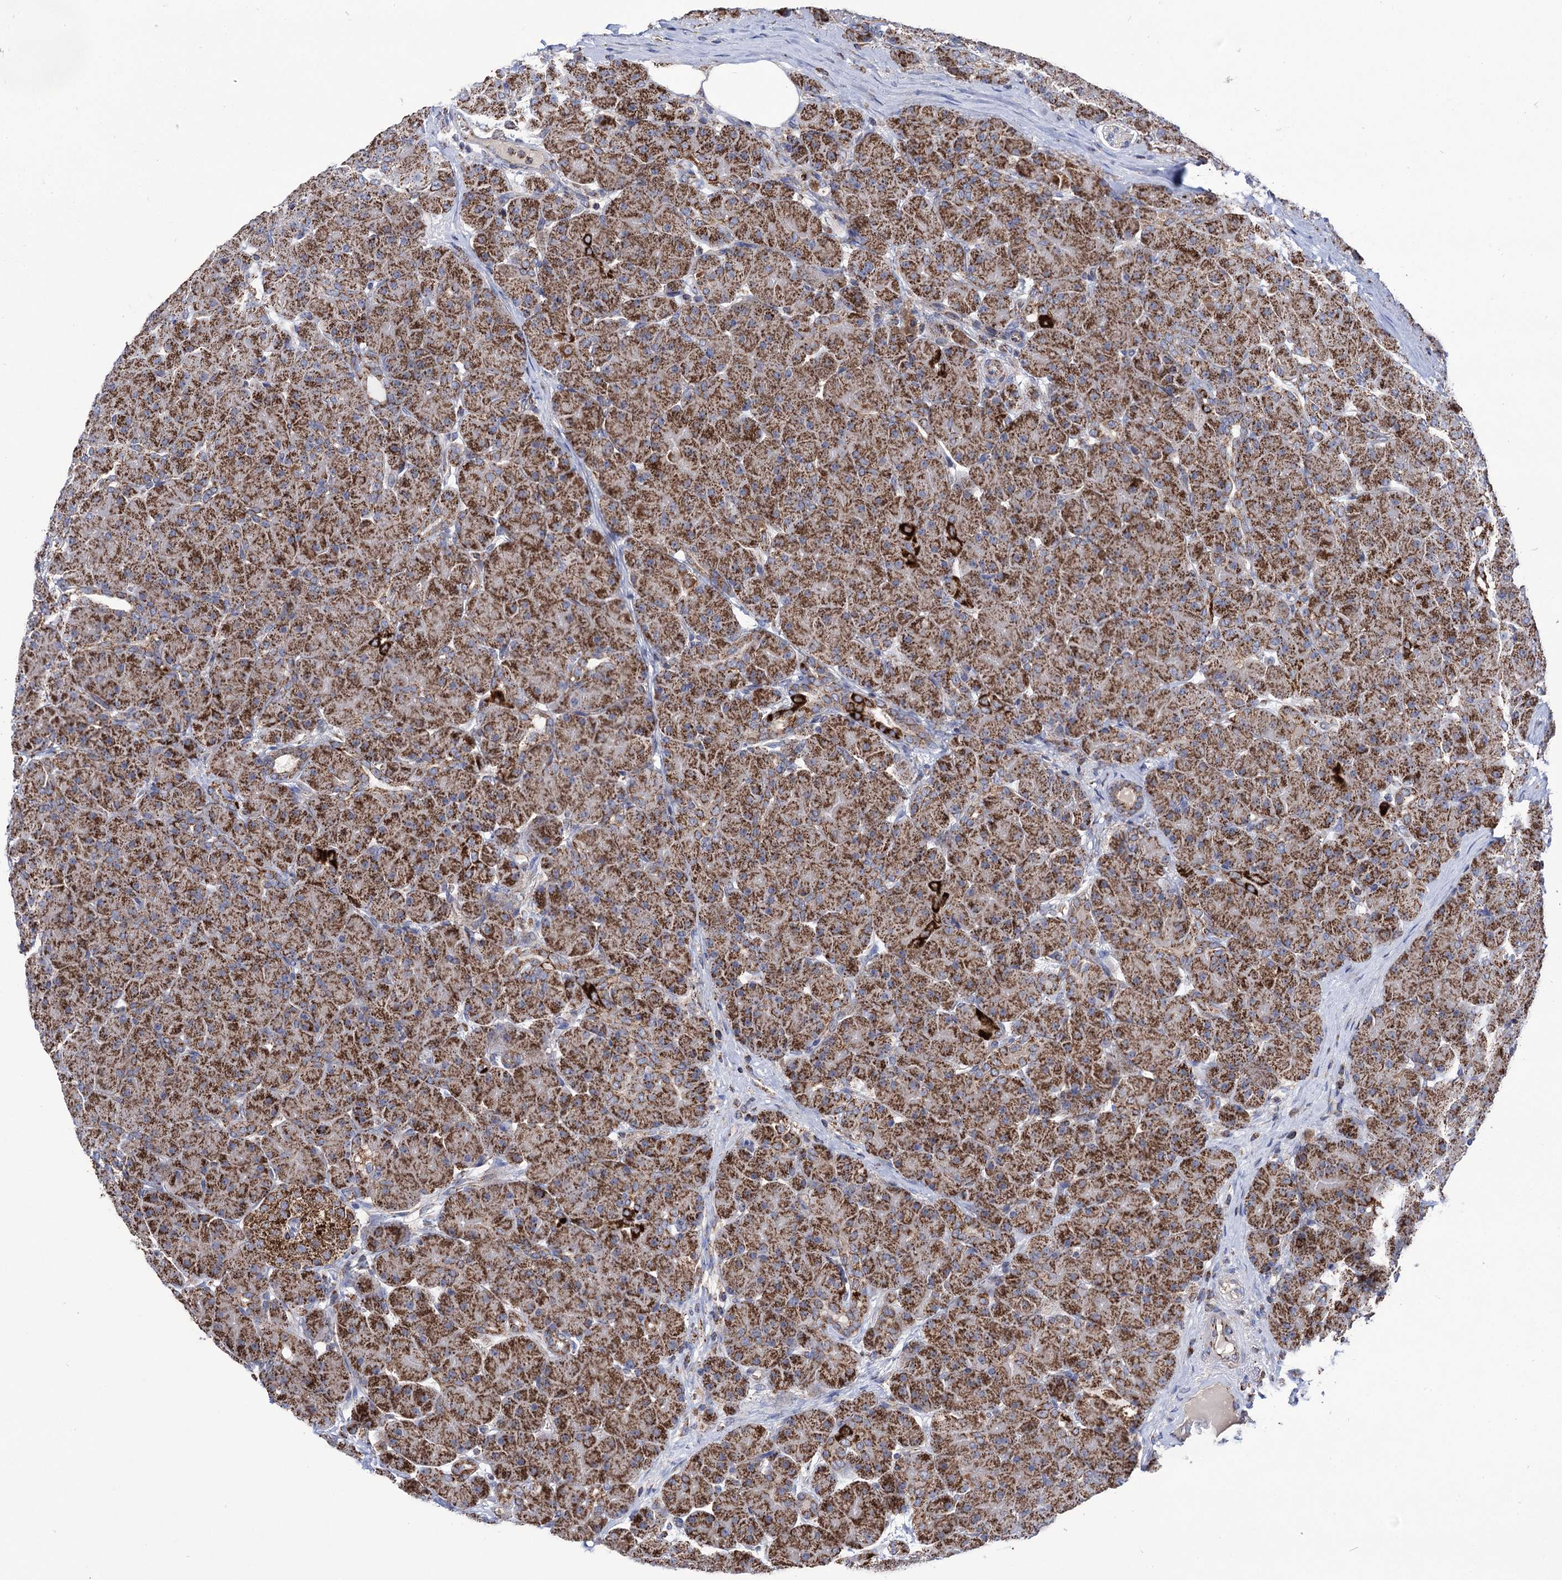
{"staining": {"intensity": "strong", "quantity": ">75%", "location": "cytoplasmic/membranous"}, "tissue": "pancreas", "cell_type": "Exocrine glandular cells", "image_type": "normal", "snomed": [{"axis": "morphology", "description": "Normal tissue, NOS"}, {"axis": "topography", "description": "Pancreas"}], "caption": "Immunohistochemical staining of normal pancreas reveals high levels of strong cytoplasmic/membranous staining in approximately >75% of exocrine glandular cells.", "gene": "ABHD10", "patient": {"sex": "male", "age": 66}}